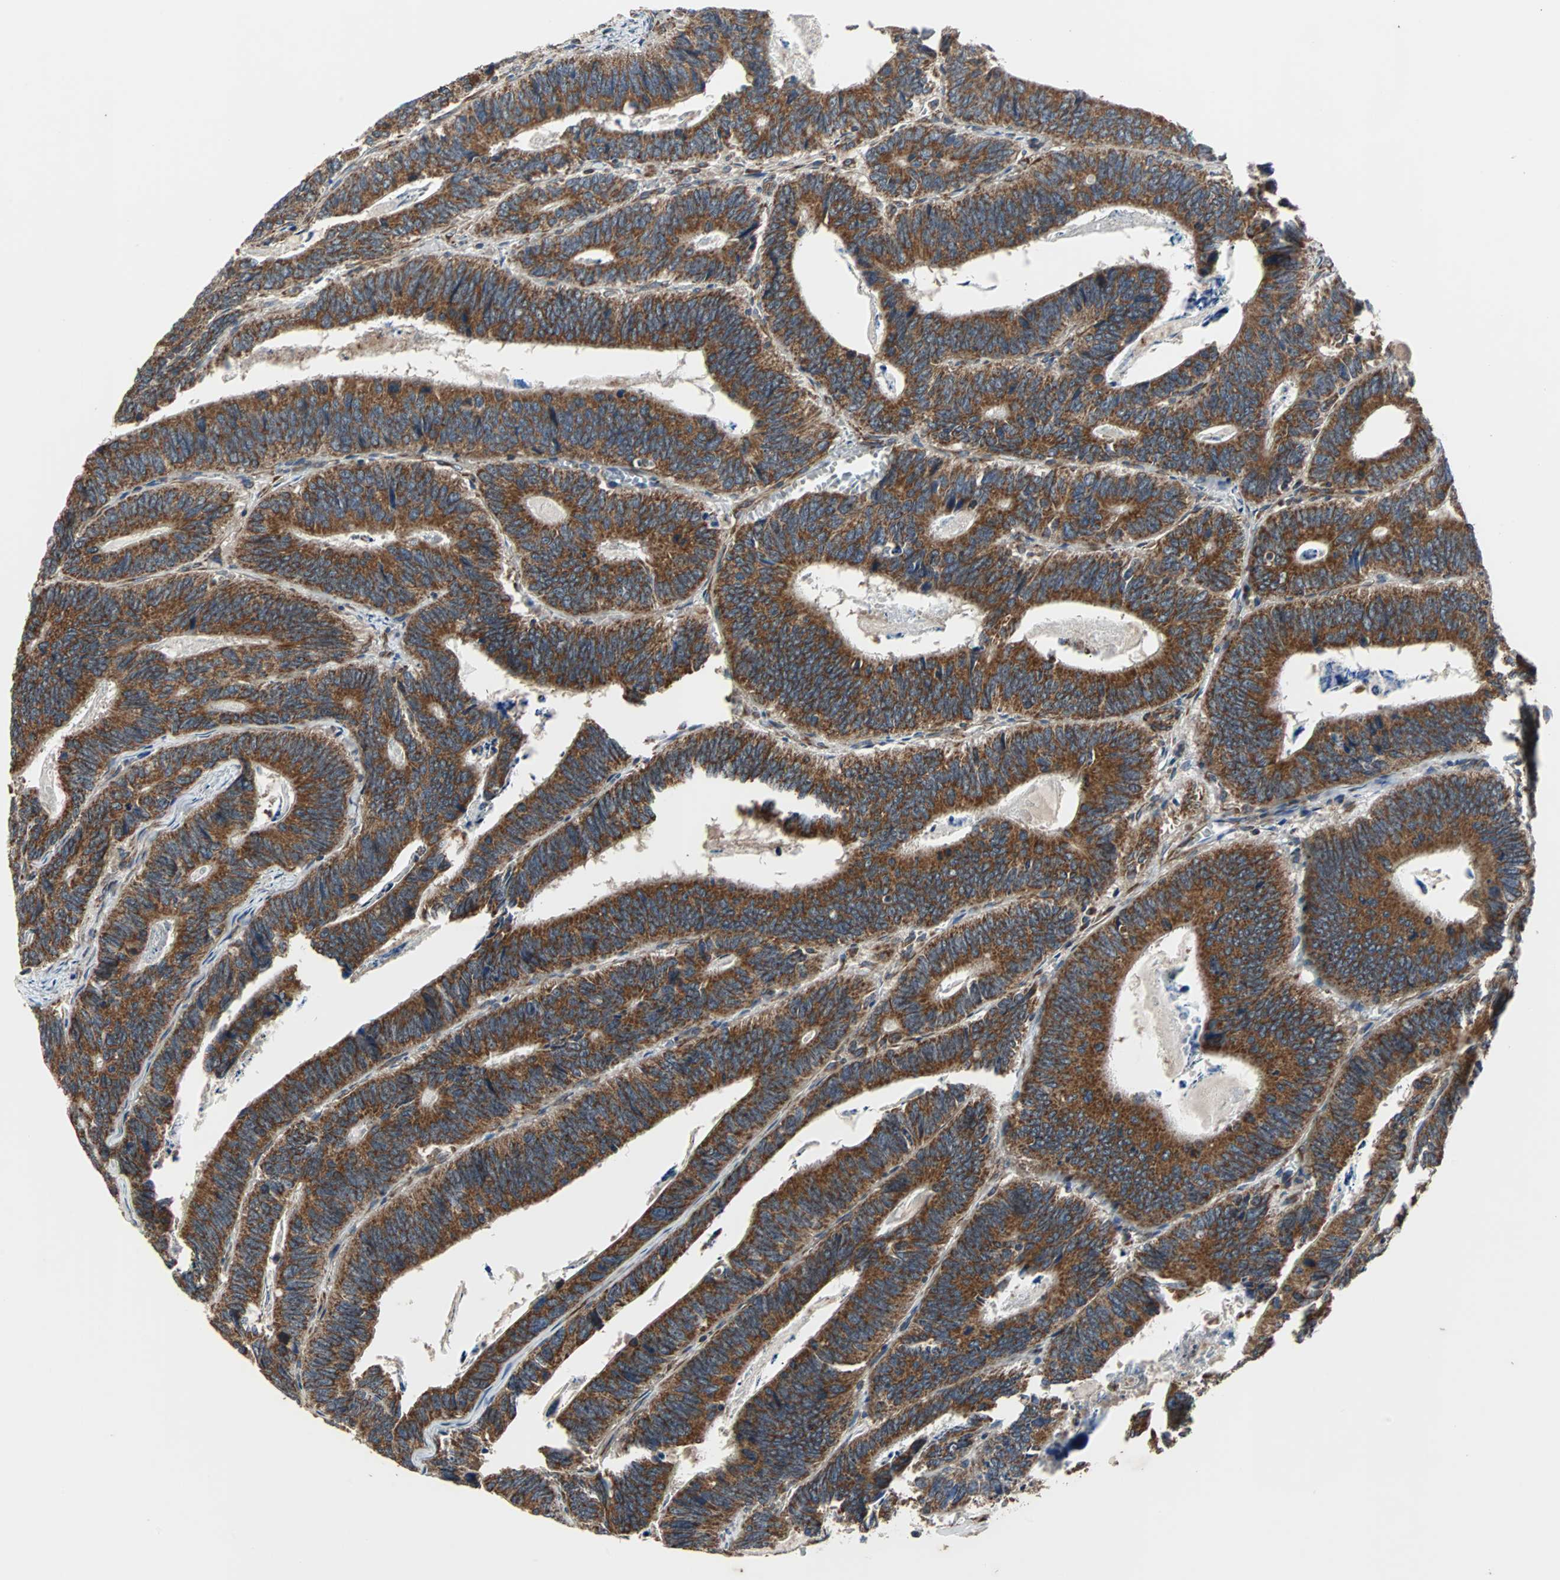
{"staining": {"intensity": "strong", "quantity": ">75%", "location": "cytoplasmic/membranous"}, "tissue": "colorectal cancer", "cell_type": "Tumor cells", "image_type": "cancer", "snomed": [{"axis": "morphology", "description": "Adenocarcinoma, NOS"}, {"axis": "topography", "description": "Colon"}], "caption": "Colorectal adenocarcinoma tissue demonstrates strong cytoplasmic/membranous staining in about >75% of tumor cells, visualized by immunohistochemistry.", "gene": "ACTR3", "patient": {"sex": "male", "age": 72}}